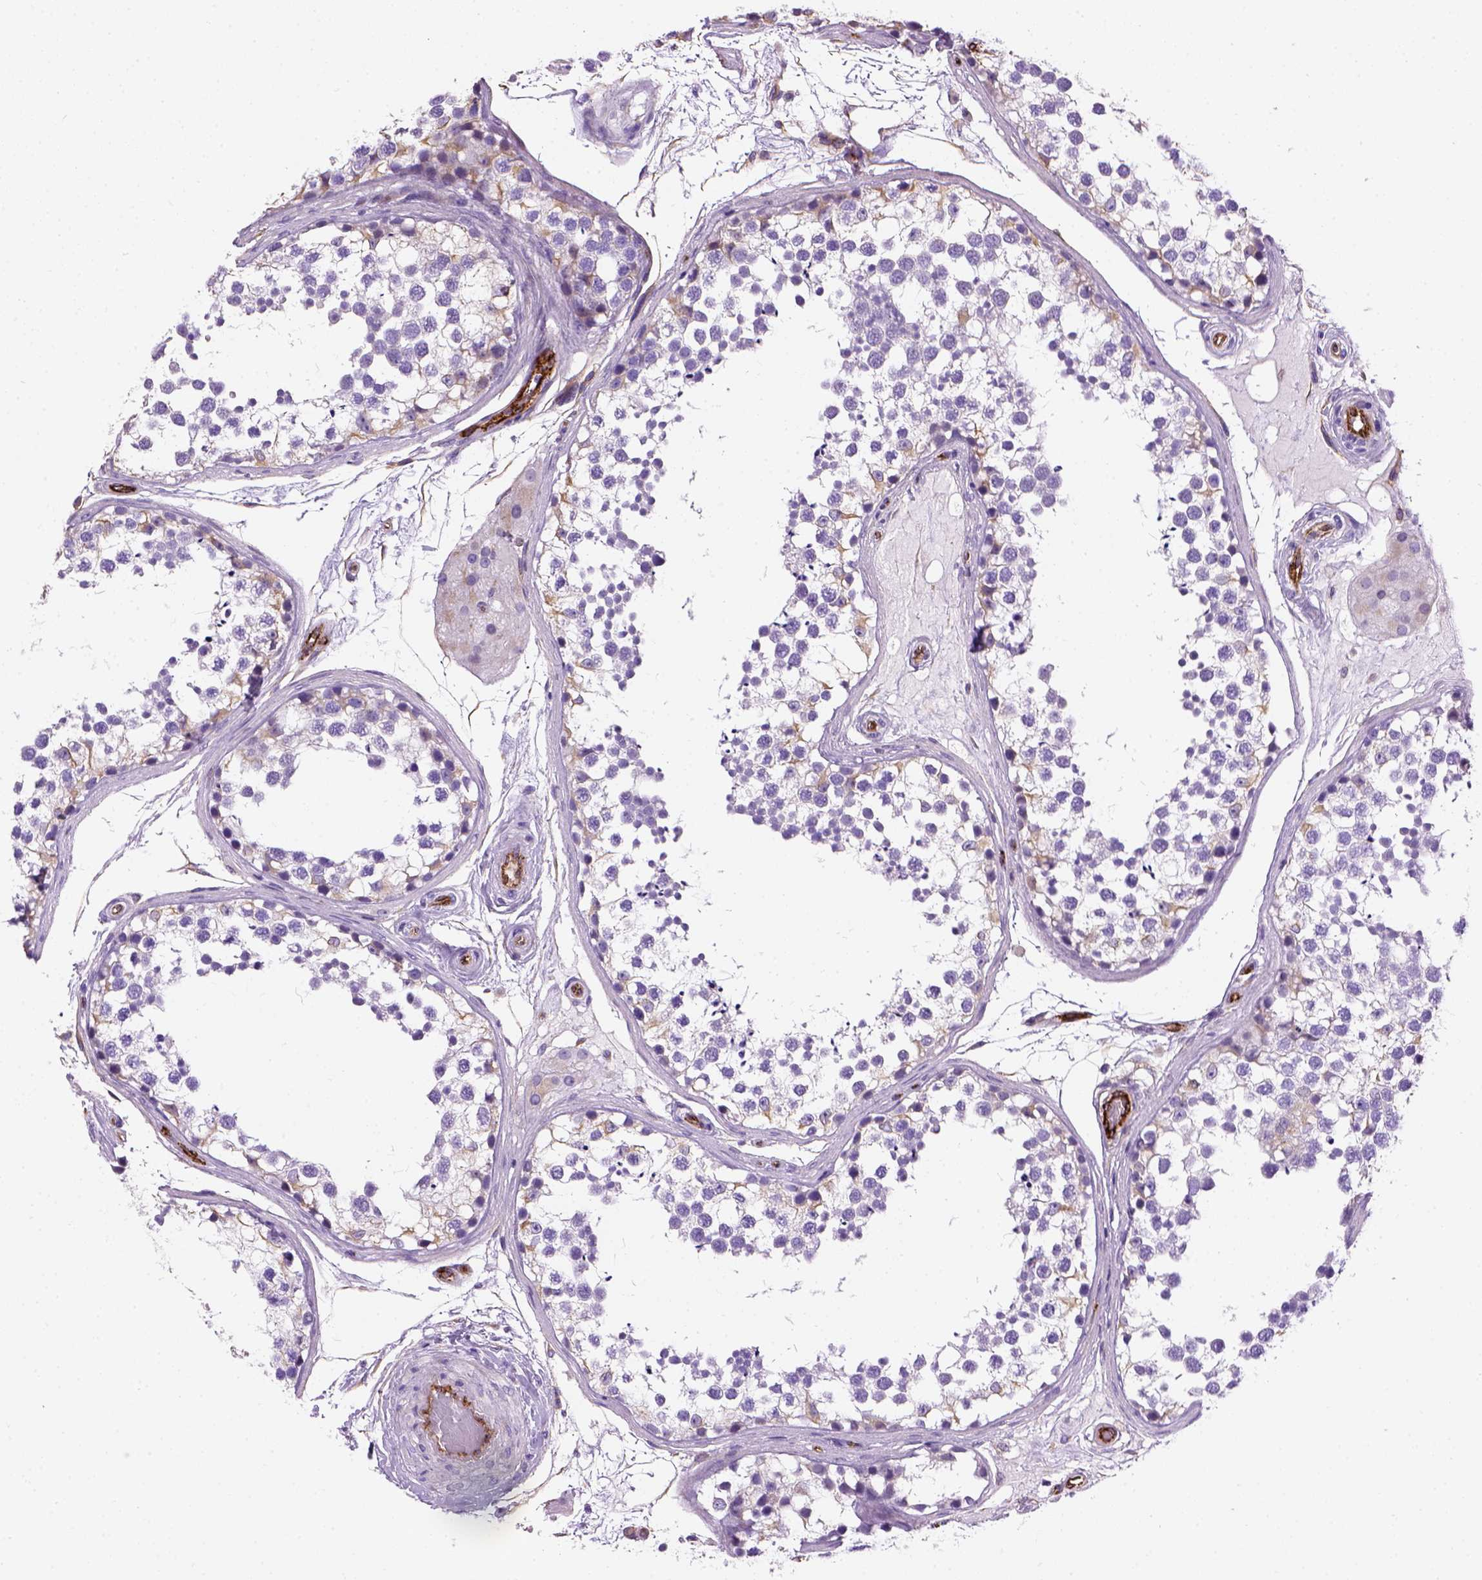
{"staining": {"intensity": "negative", "quantity": "none", "location": "none"}, "tissue": "testis", "cell_type": "Cells in seminiferous ducts", "image_type": "normal", "snomed": [{"axis": "morphology", "description": "Normal tissue, NOS"}, {"axis": "morphology", "description": "Seminoma, NOS"}, {"axis": "topography", "description": "Testis"}], "caption": "This is a micrograph of immunohistochemistry (IHC) staining of normal testis, which shows no positivity in cells in seminiferous ducts. Brightfield microscopy of immunohistochemistry stained with DAB (3,3'-diaminobenzidine) (brown) and hematoxylin (blue), captured at high magnification.", "gene": "VWF", "patient": {"sex": "male", "age": 65}}